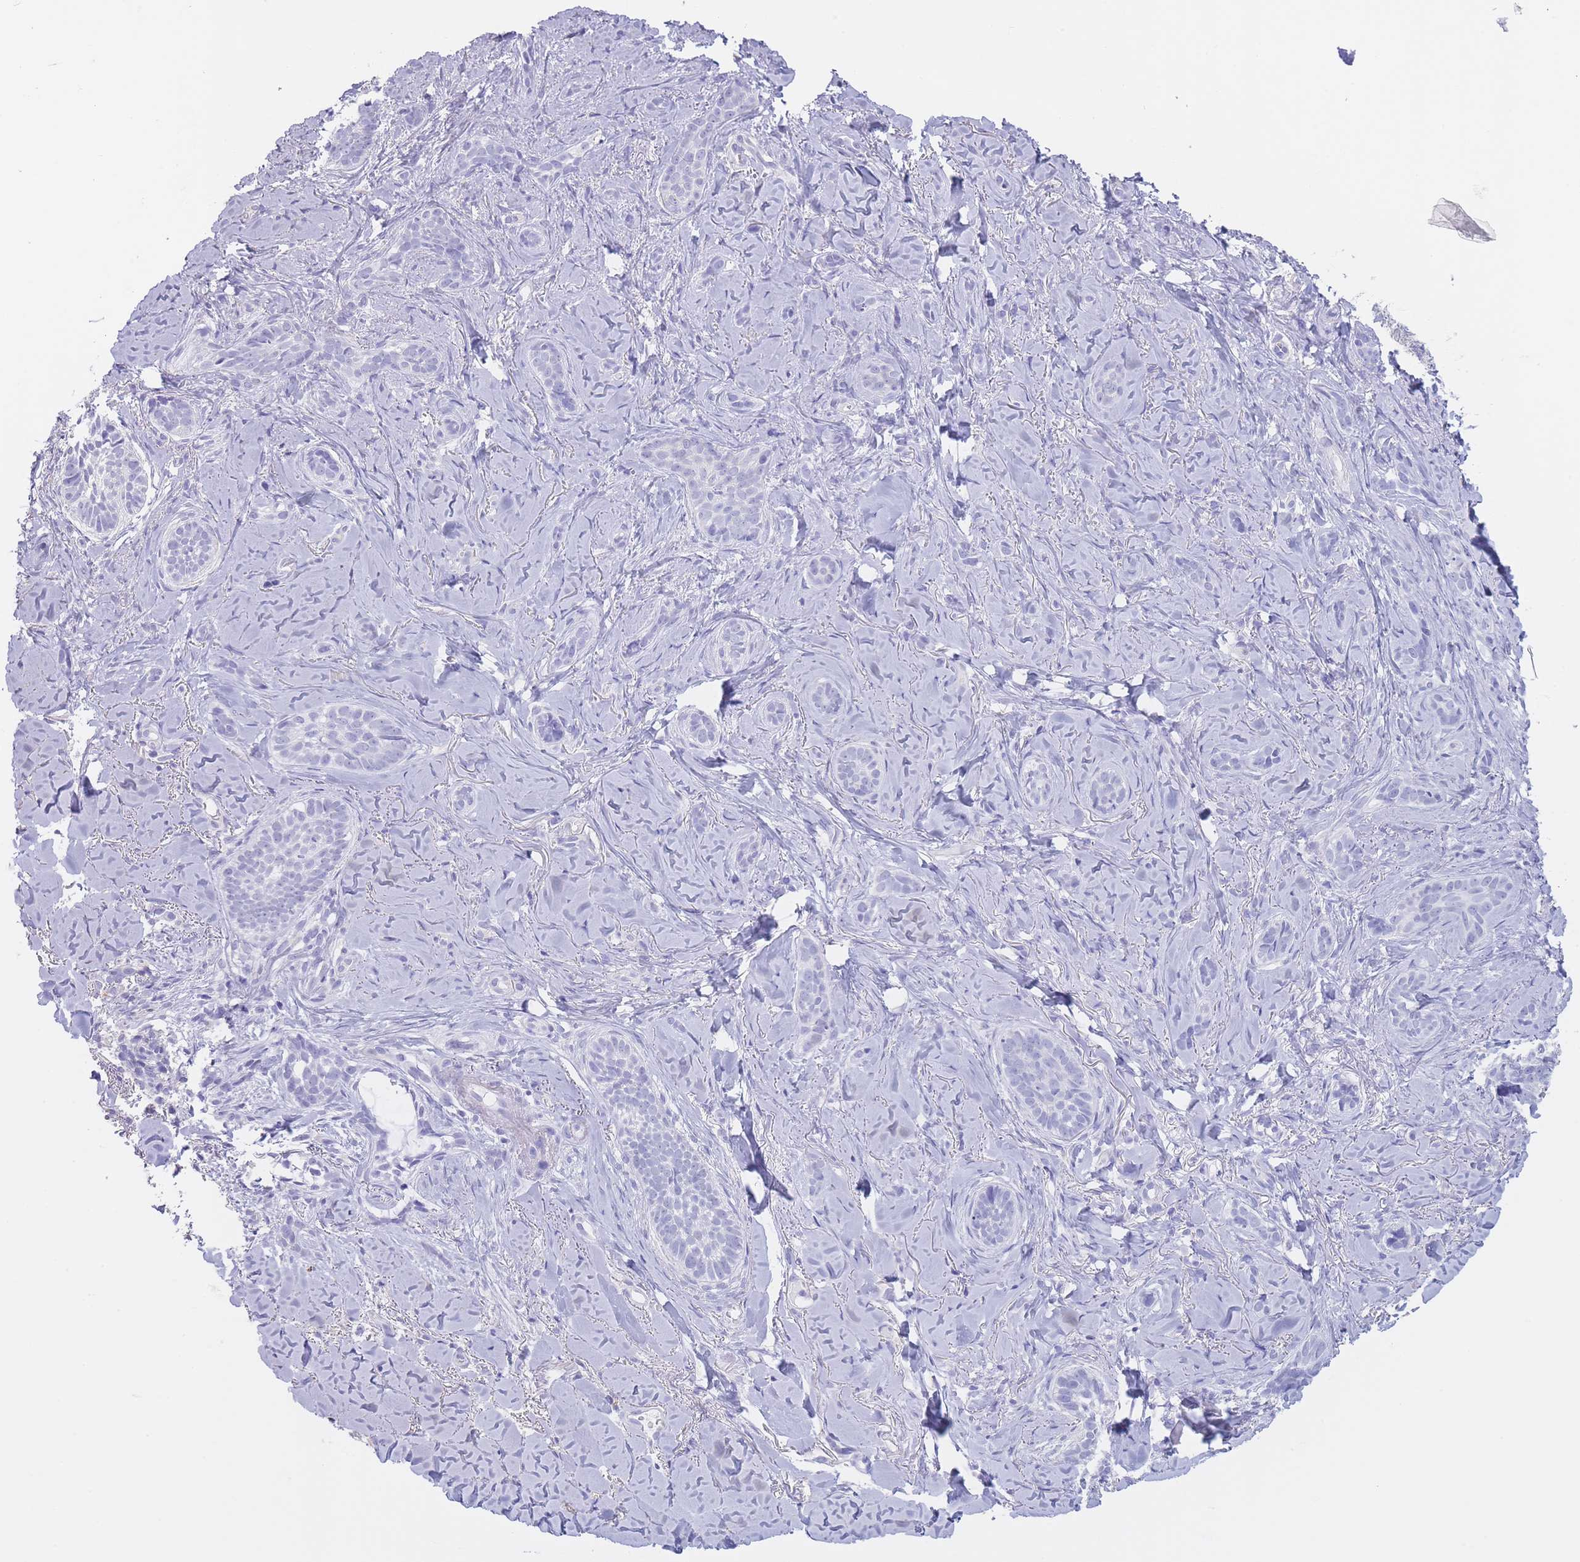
{"staining": {"intensity": "negative", "quantity": "none", "location": "none"}, "tissue": "skin cancer", "cell_type": "Tumor cells", "image_type": "cancer", "snomed": [{"axis": "morphology", "description": "Basal cell carcinoma"}, {"axis": "topography", "description": "Skin"}], "caption": "DAB (3,3'-diaminobenzidine) immunohistochemical staining of skin basal cell carcinoma exhibits no significant positivity in tumor cells.", "gene": "CD37", "patient": {"sex": "female", "age": 55}}